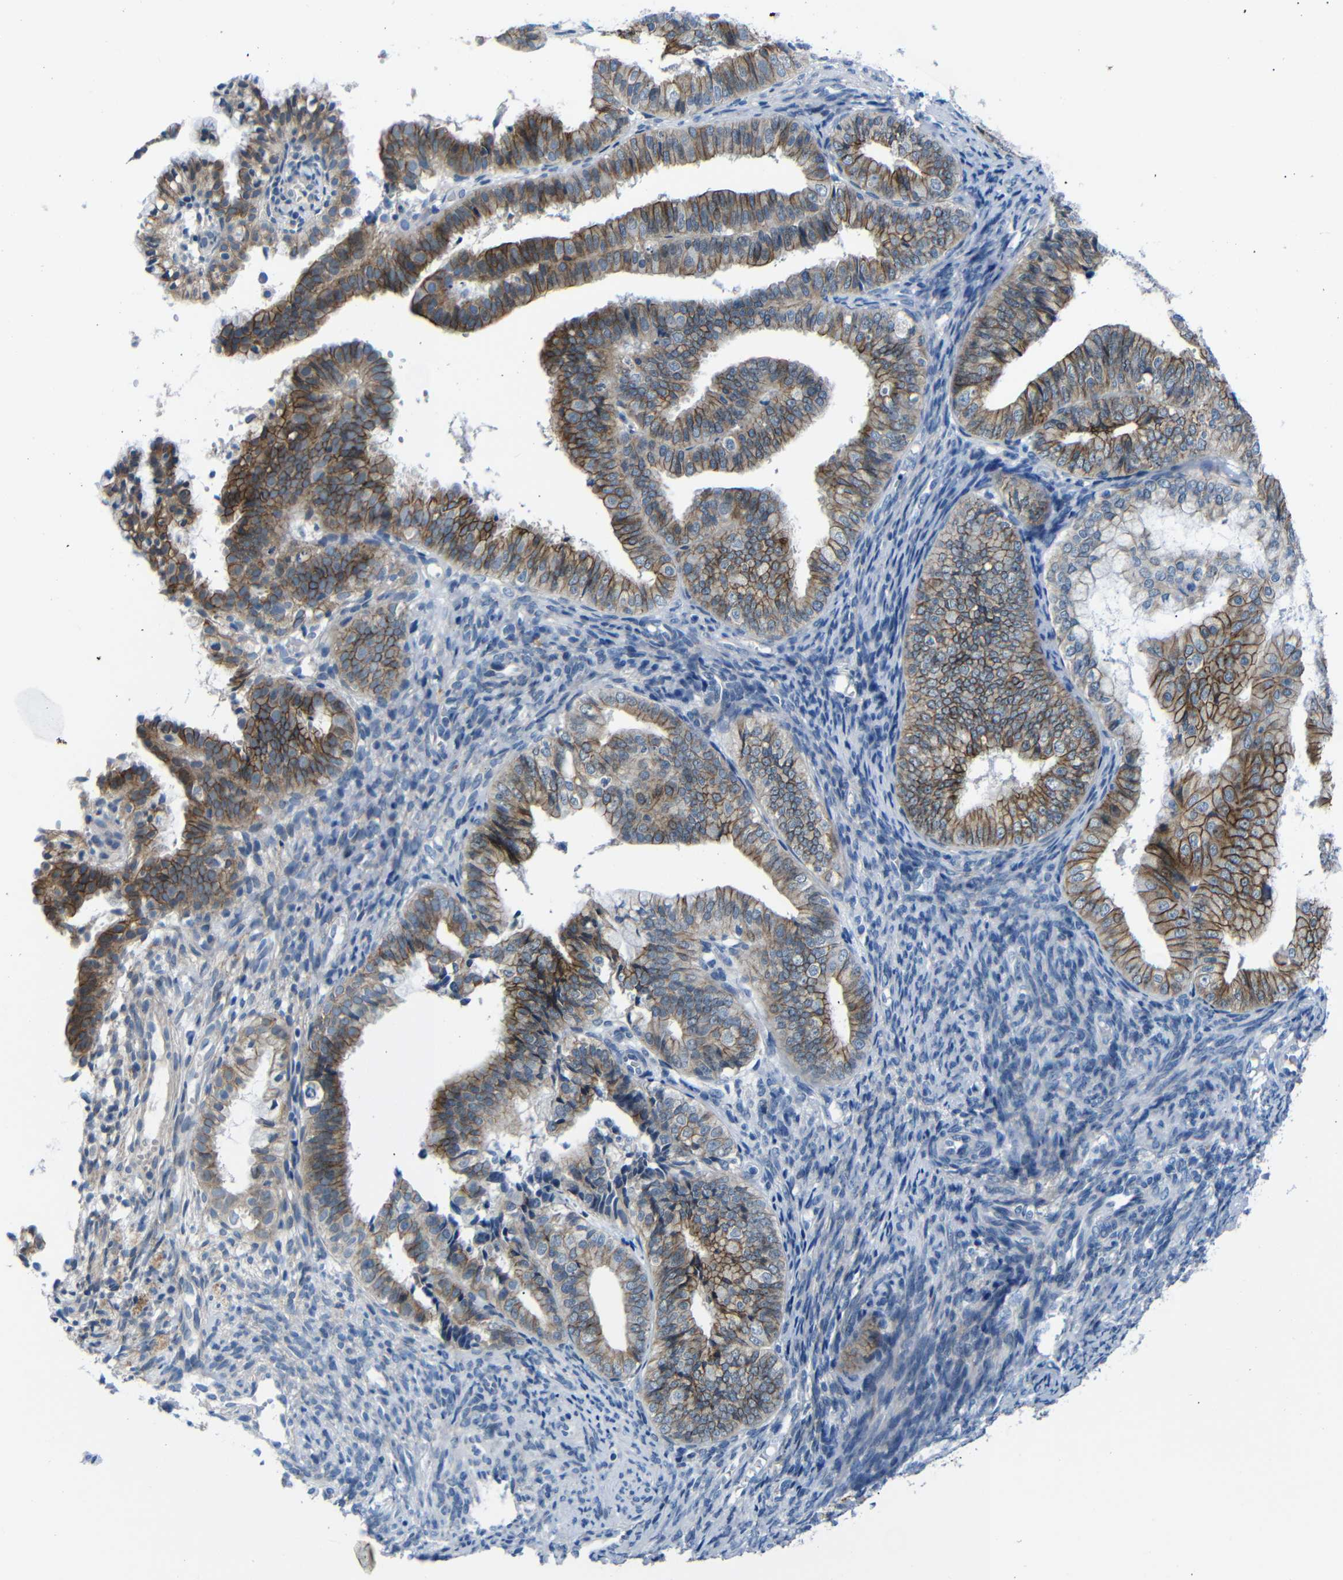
{"staining": {"intensity": "strong", "quantity": ">75%", "location": "cytoplasmic/membranous"}, "tissue": "endometrial cancer", "cell_type": "Tumor cells", "image_type": "cancer", "snomed": [{"axis": "morphology", "description": "Adenocarcinoma, NOS"}, {"axis": "topography", "description": "Endometrium"}], "caption": "A photomicrograph of human endometrial cancer stained for a protein demonstrates strong cytoplasmic/membranous brown staining in tumor cells.", "gene": "ANK3", "patient": {"sex": "female", "age": 63}}